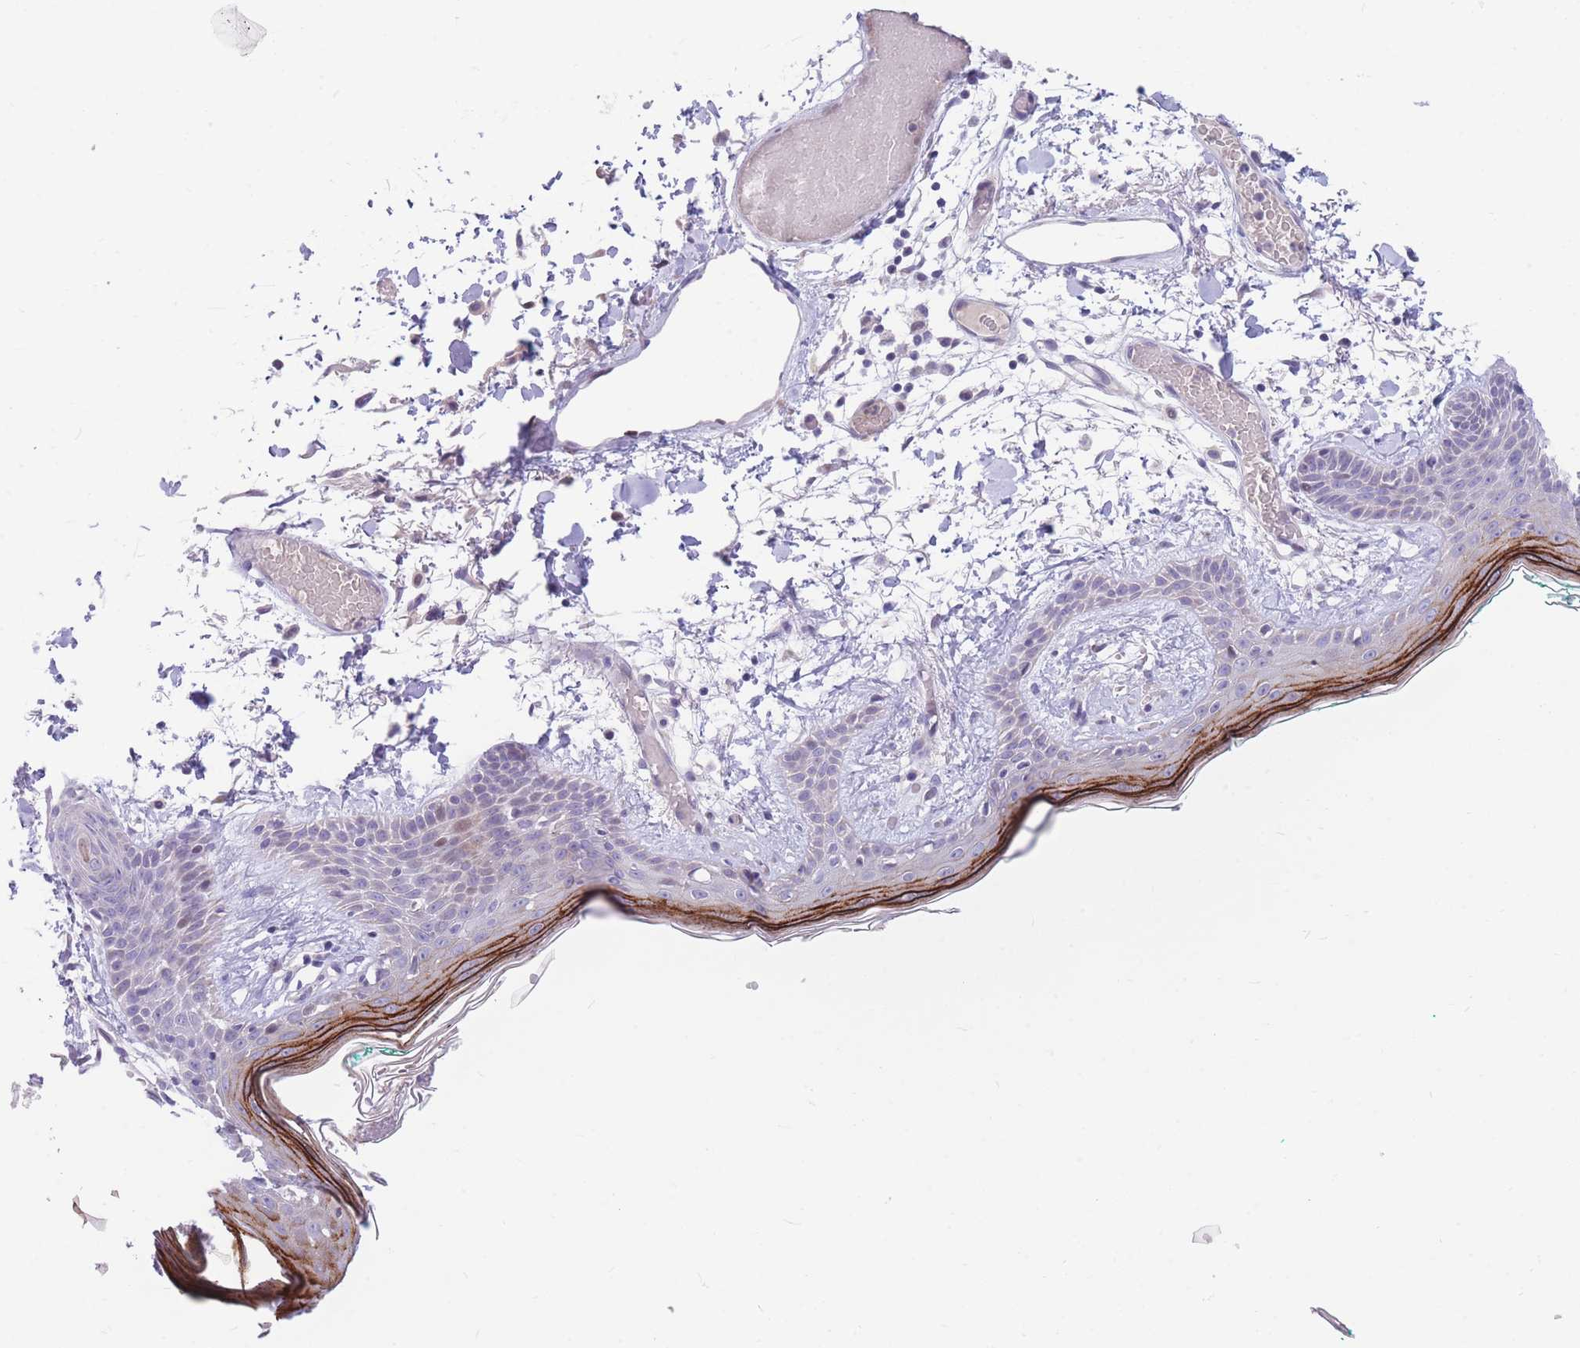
{"staining": {"intensity": "negative", "quantity": "none", "location": "none"}, "tissue": "skin", "cell_type": "Fibroblasts", "image_type": "normal", "snomed": [{"axis": "morphology", "description": "Normal tissue, NOS"}, {"axis": "topography", "description": "Skin"}], "caption": "Immunohistochemistry (IHC) of unremarkable human skin reveals no expression in fibroblasts. (Brightfield microscopy of DAB IHC at high magnification).", "gene": "SHCBP1", "patient": {"sex": "male", "age": 79}}